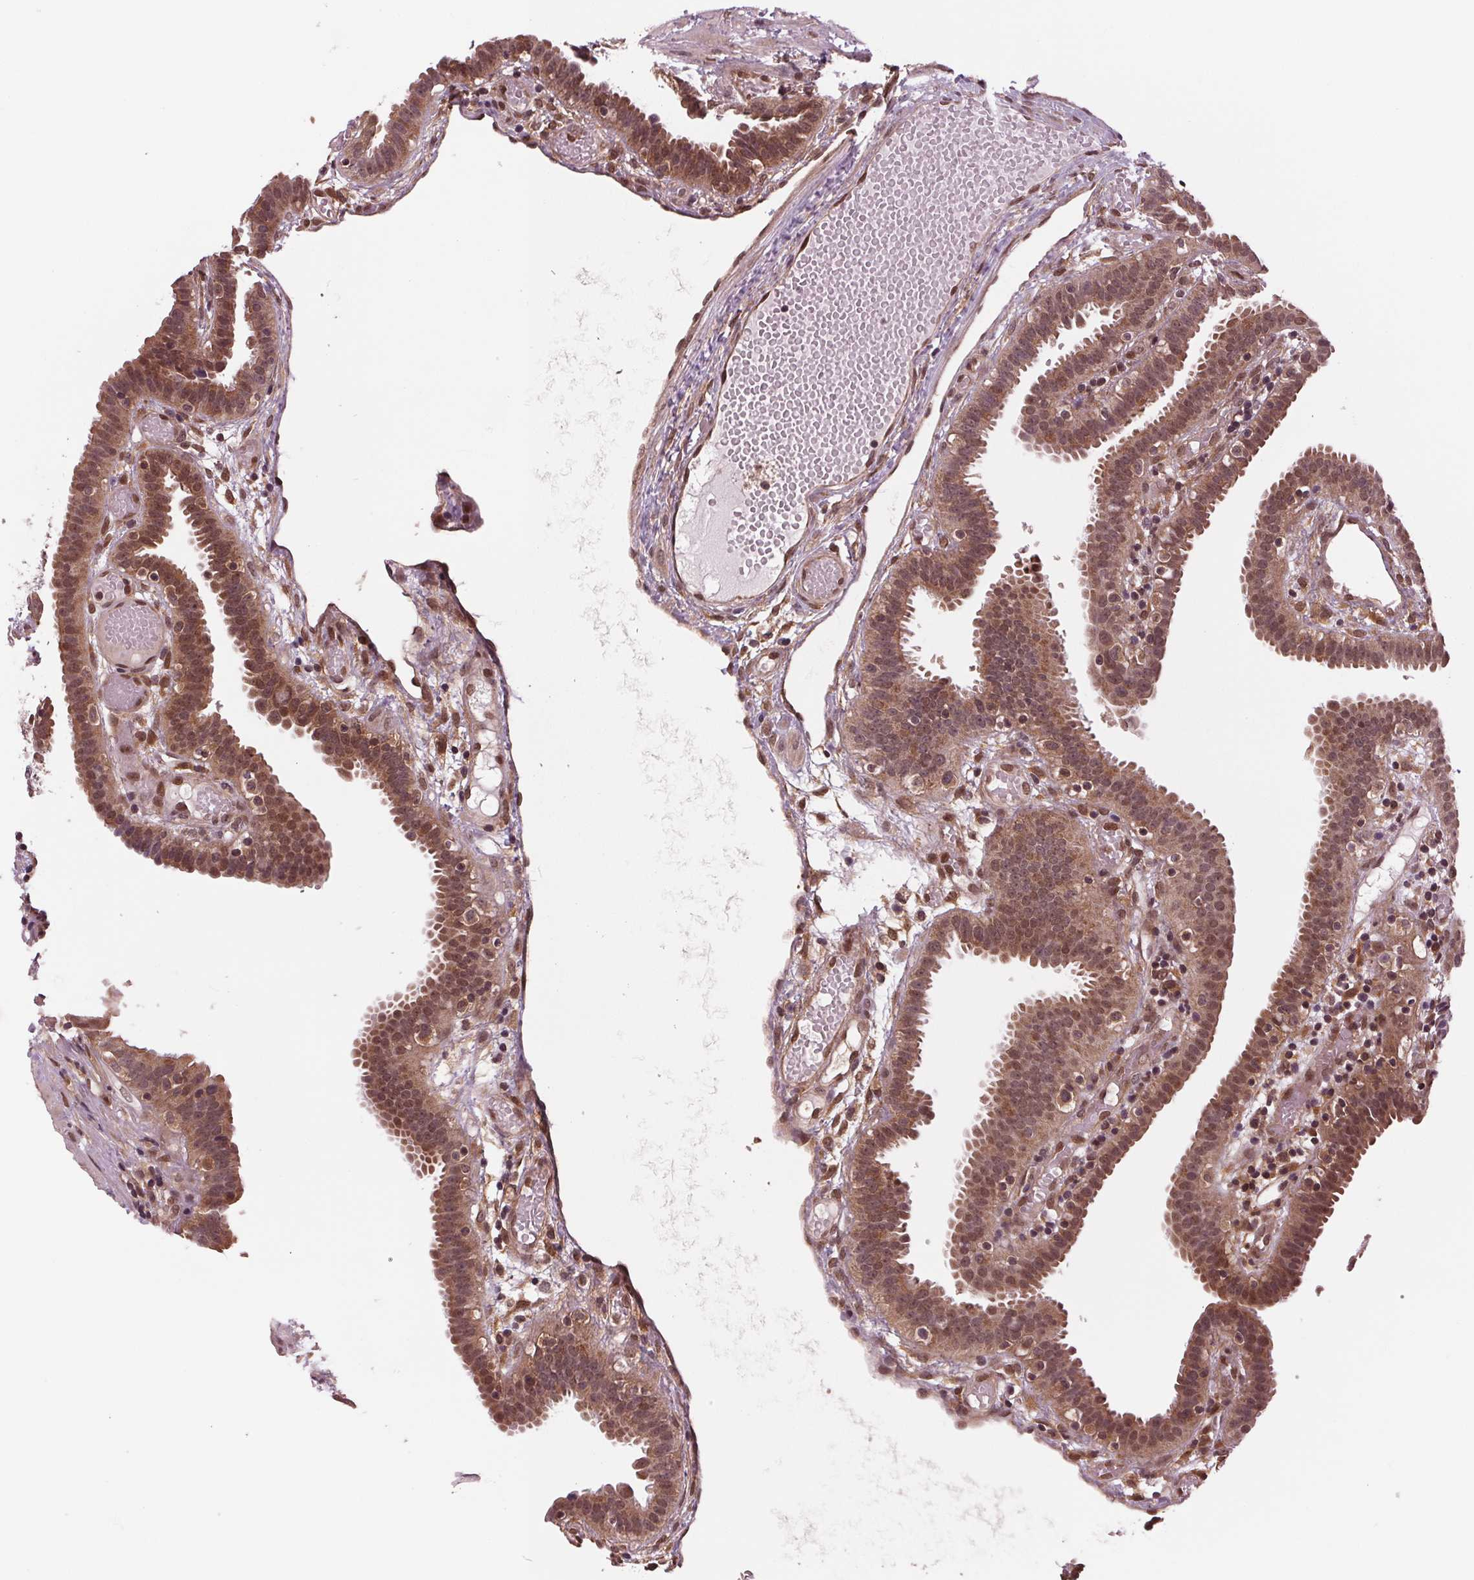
{"staining": {"intensity": "strong", "quantity": ">75%", "location": "cytoplasmic/membranous"}, "tissue": "fallopian tube", "cell_type": "Glandular cells", "image_type": "normal", "snomed": [{"axis": "morphology", "description": "Normal tissue, NOS"}, {"axis": "topography", "description": "Fallopian tube"}], "caption": "Normal fallopian tube shows strong cytoplasmic/membranous staining in approximately >75% of glandular cells.", "gene": "STAT3", "patient": {"sex": "female", "age": 37}}